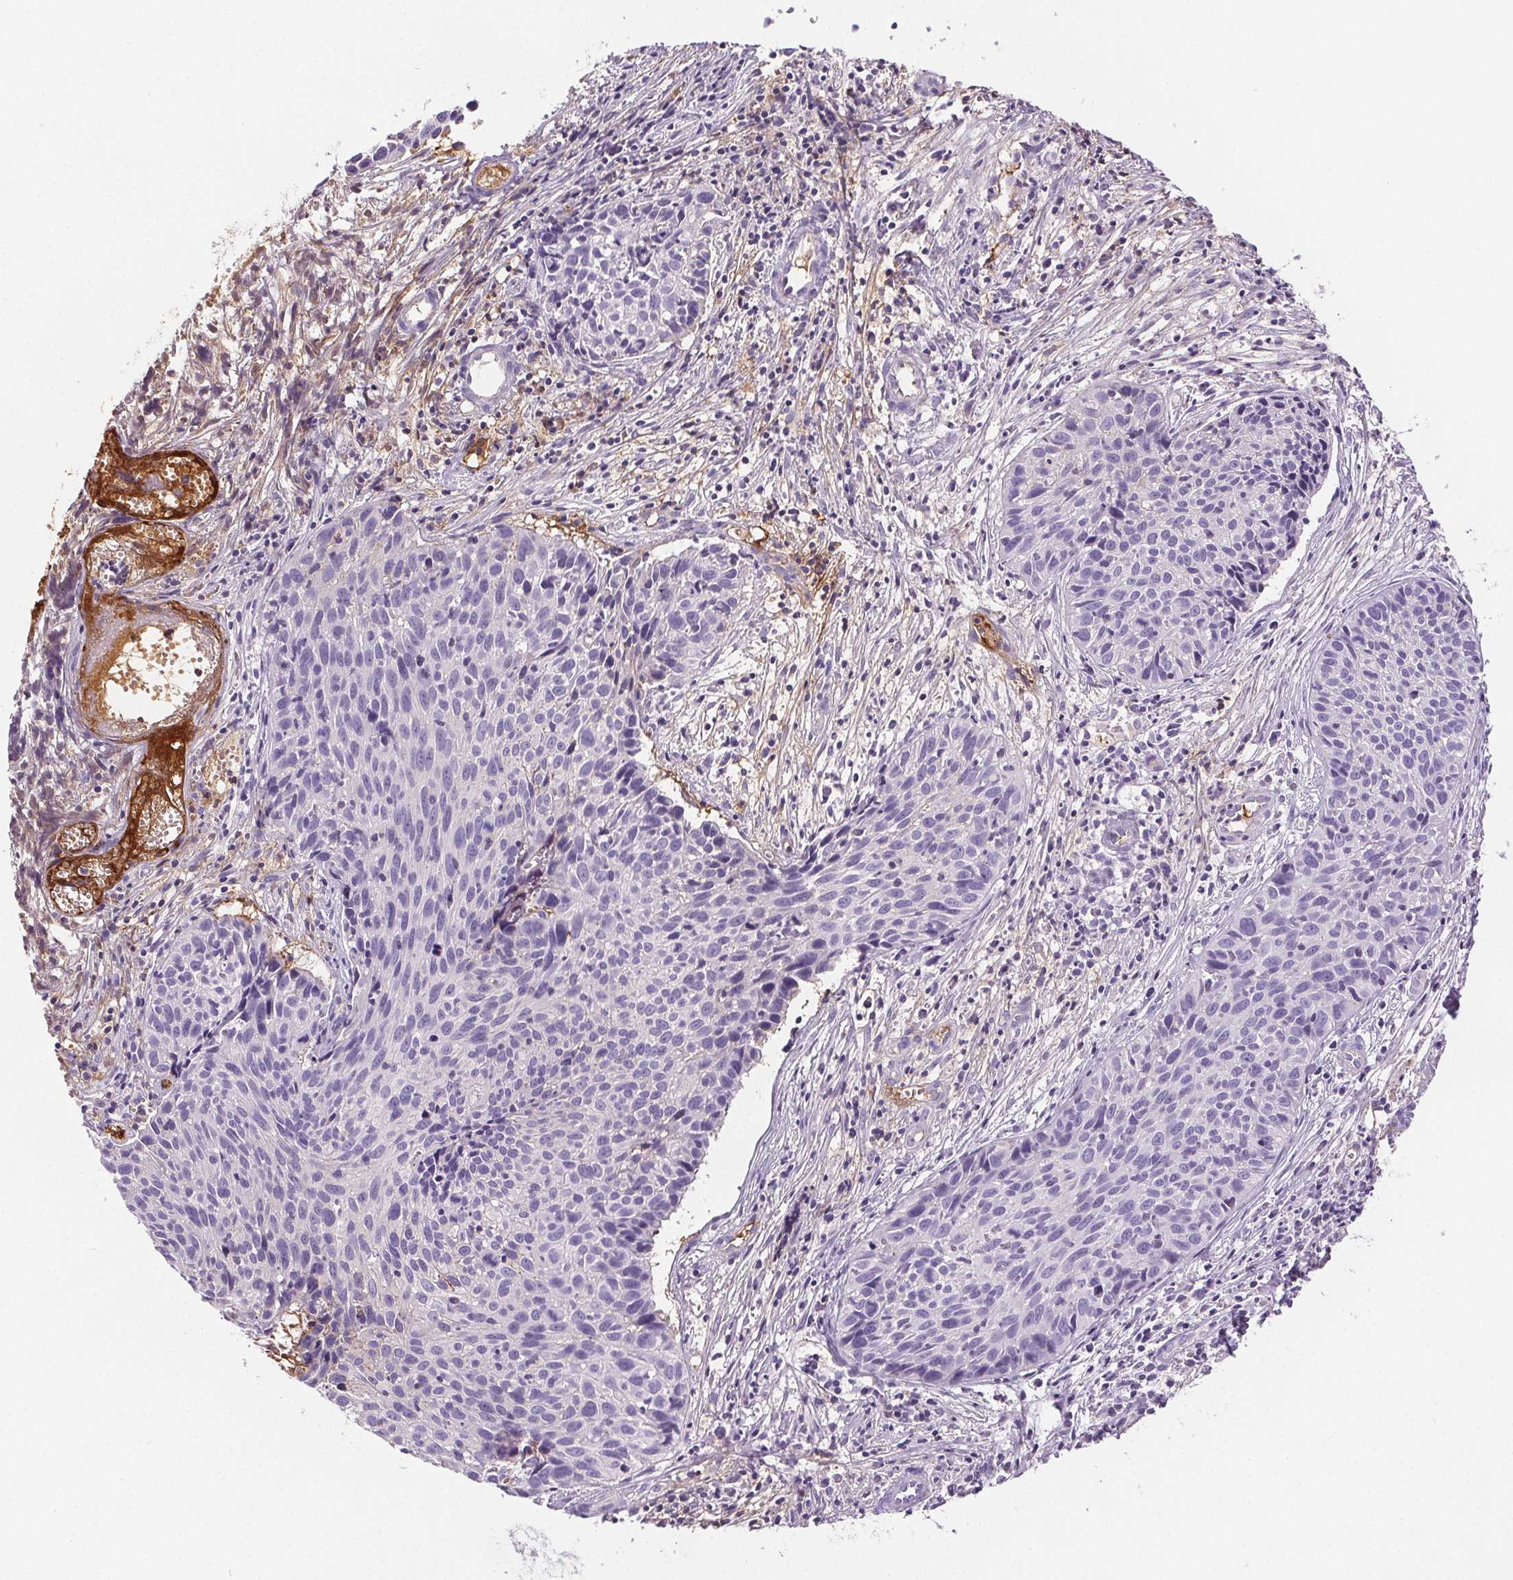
{"staining": {"intensity": "negative", "quantity": "none", "location": "none"}, "tissue": "cervical cancer", "cell_type": "Tumor cells", "image_type": "cancer", "snomed": [{"axis": "morphology", "description": "Squamous cell carcinoma, NOS"}, {"axis": "topography", "description": "Cervix"}], "caption": "Human squamous cell carcinoma (cervical) stained for a protein using IHC demonstrates no staining in tumor cells.", "gene": "CD5L", "patient": {"sex": "female", "age": 30}}